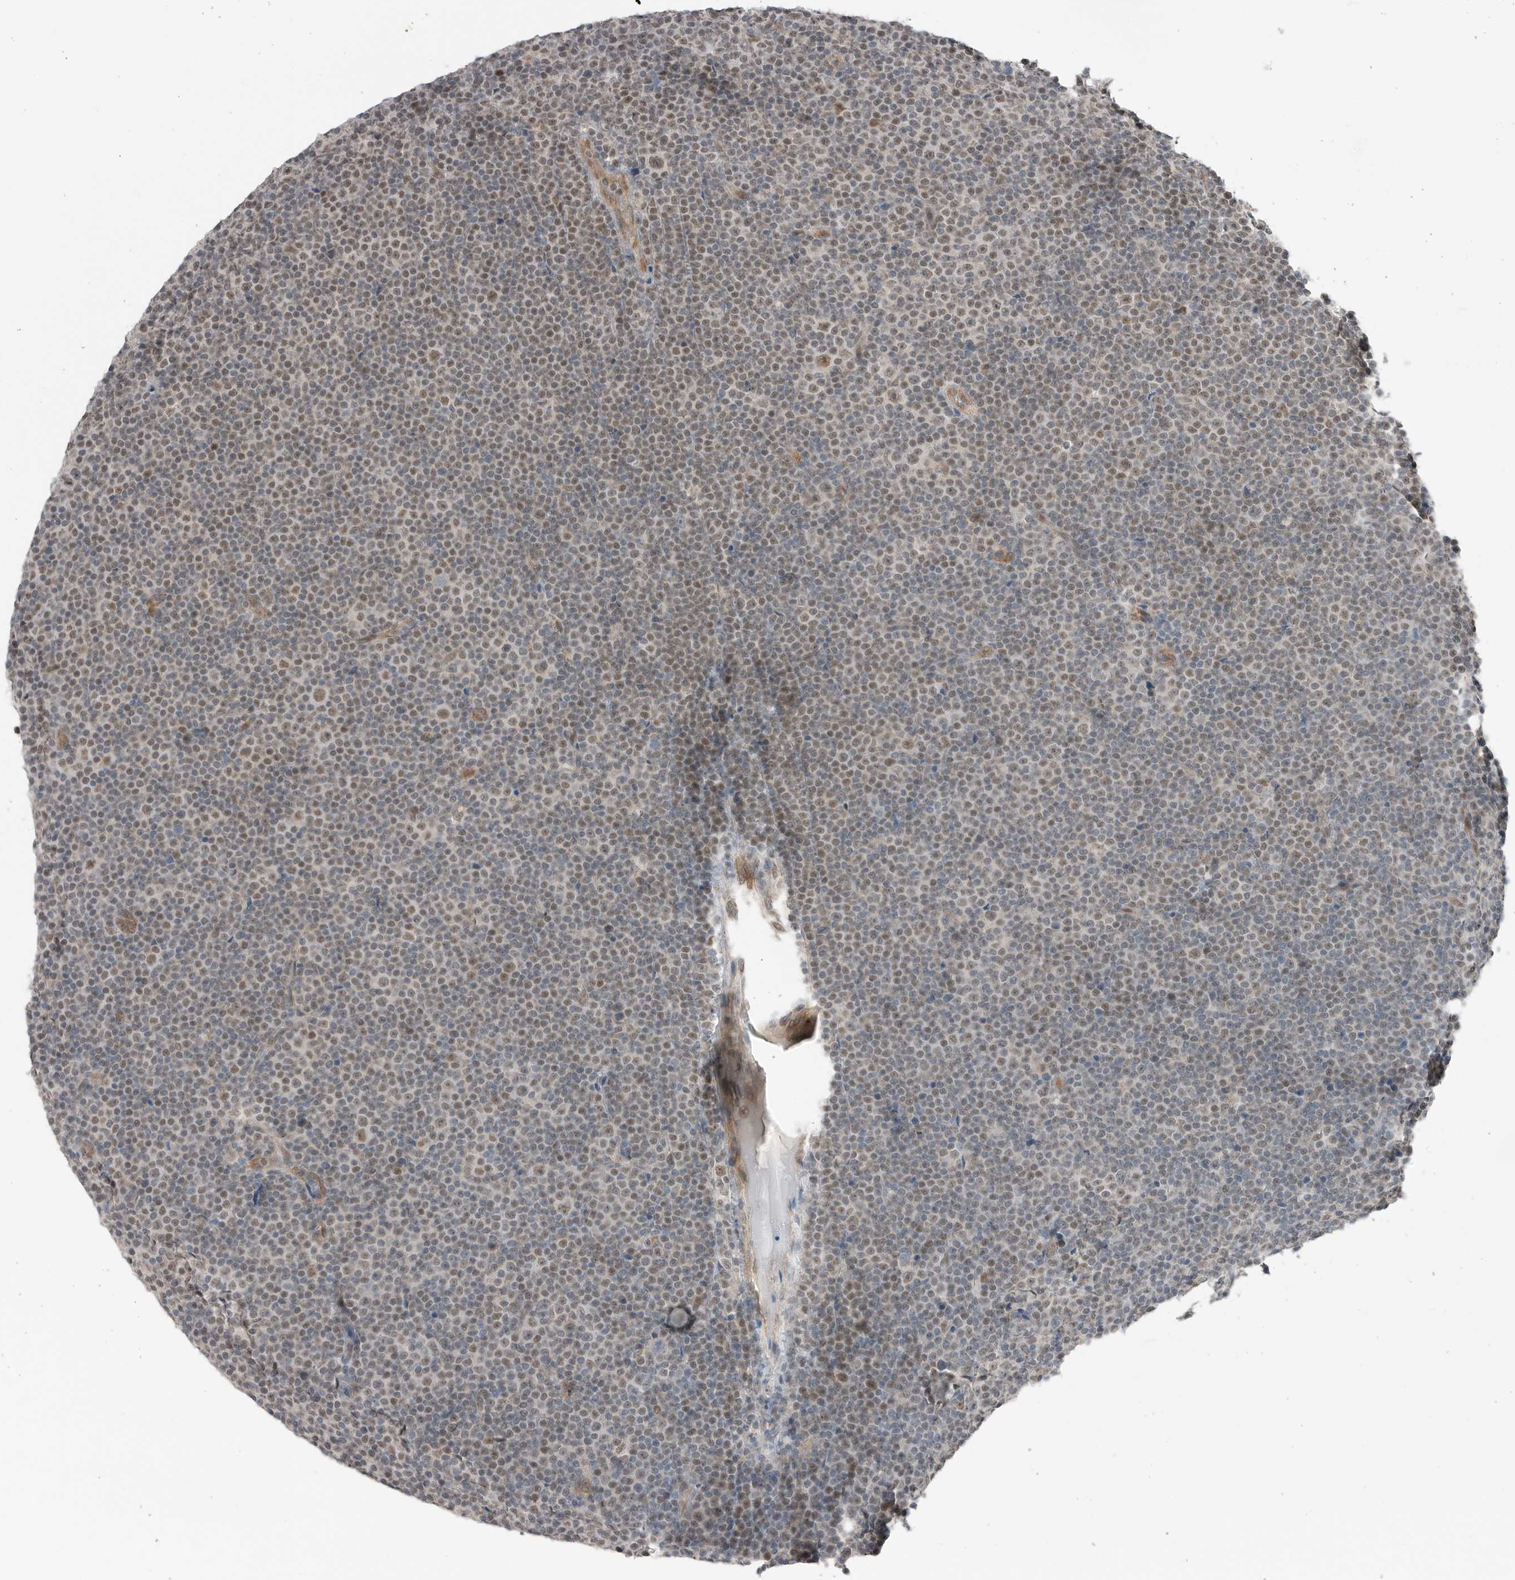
{"staining": {"intensity": "weak", "quantity": "25%-75%", "location": "nuclear"}, "tissue": "lymphoma", "cell_type": "Tumor cells", "image_type": "cancer", "snomed": [{"axis": "morphology", "description": "Malignant lymphoma, non-Hodgkin's type, Low grade"}, {"axis": "topography", "description": "Lymph node"}], "caption": "Lymphoma stained with a brown dye reveals weak nuclear positive expression in approximately 25%-75% of tumor cells.", "gene": "NTAQ1", "patient": {"sex": "female", "age": 67}}